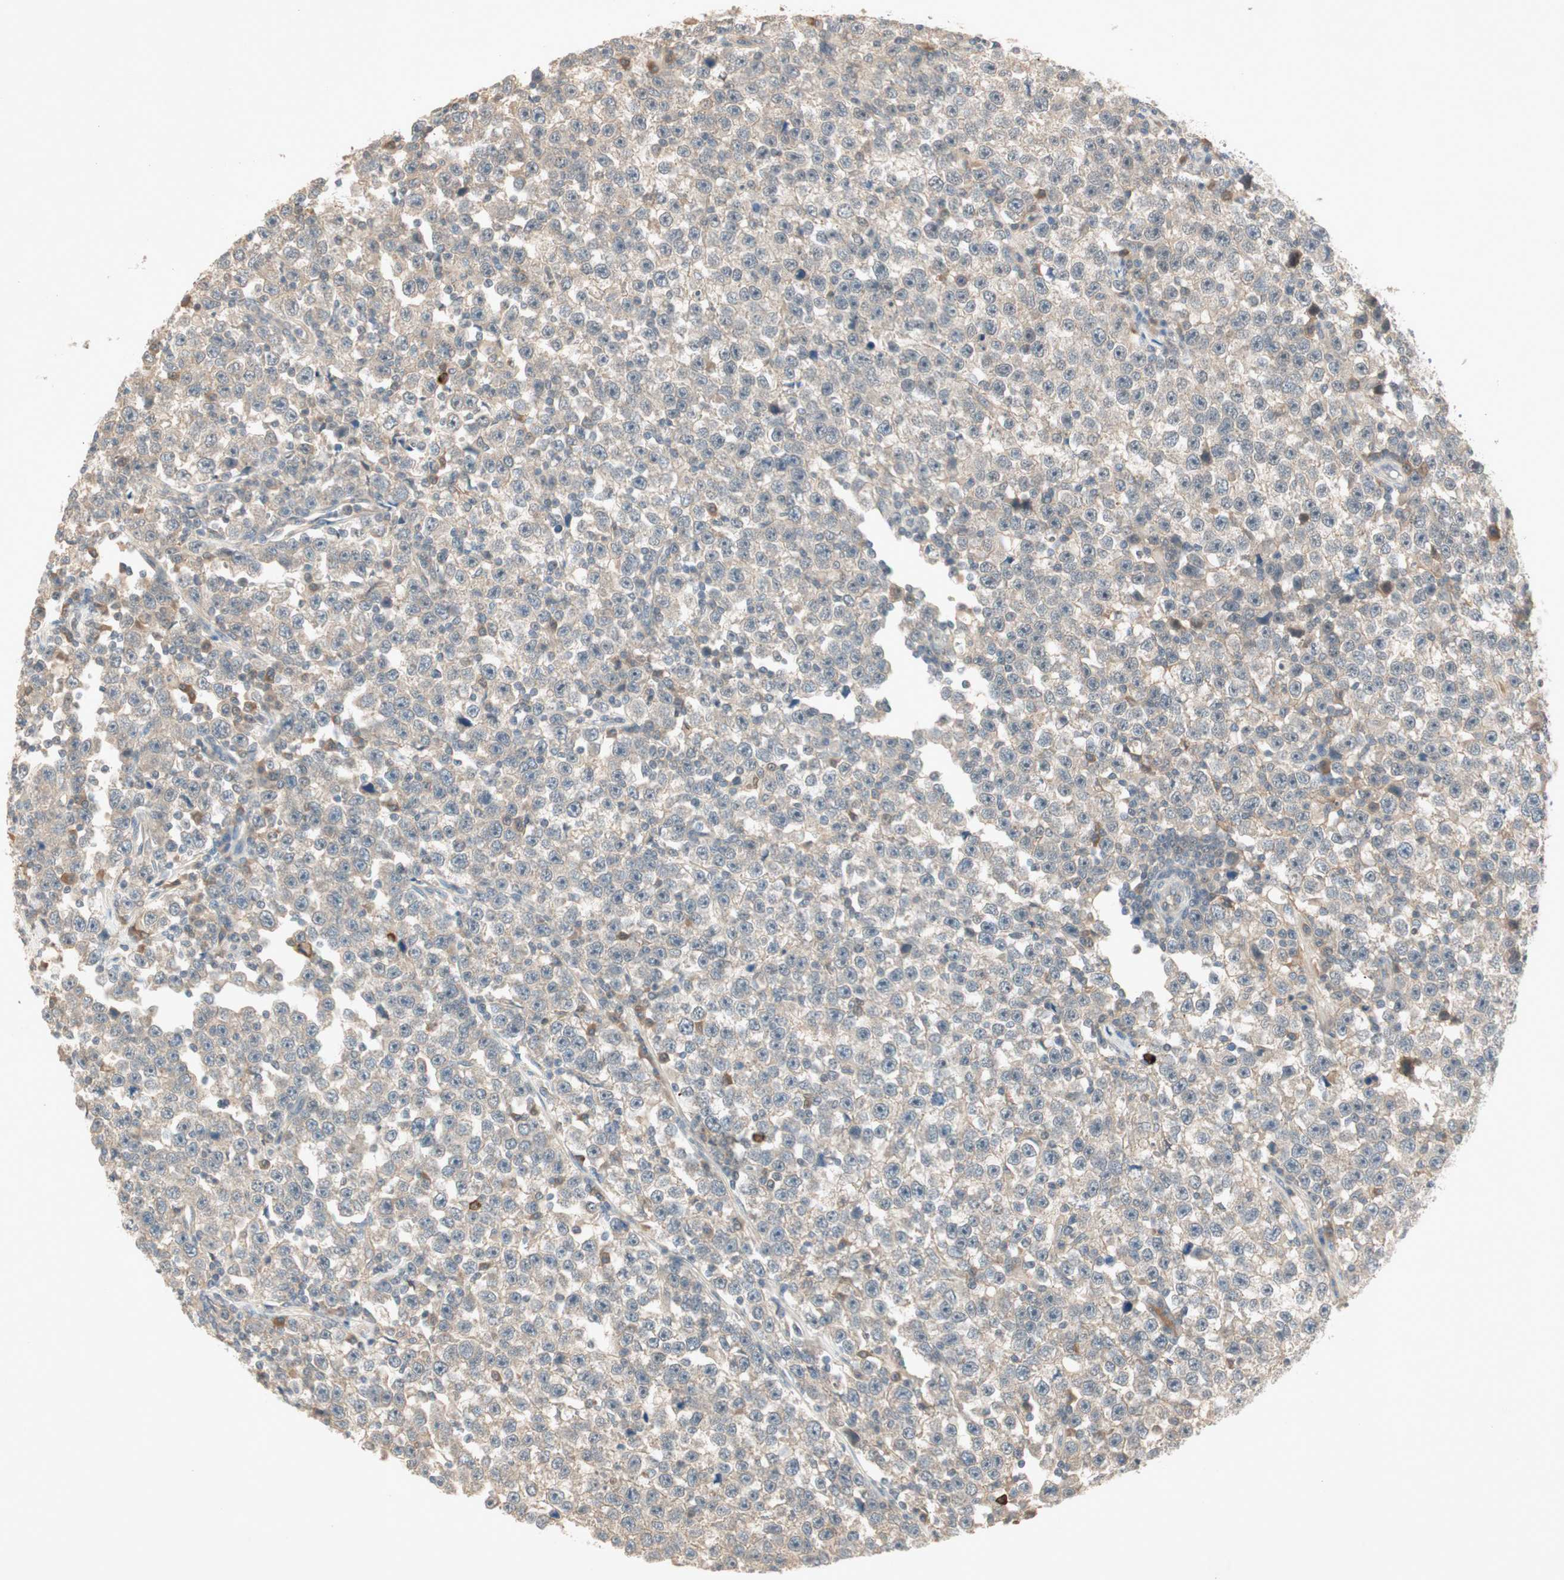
{"staining": {"intensity": "weak", "quantity": "<25%", "location": "cytoplasmic/membranous"}, "tissue": "testis cancer", "cell_type": "Tumor cells", "image_type": "cancer", "snomed": [{"axis": "morphology", "description": "Seminoma, NOS"}, {"axis": "topography", "description": "Testis"}], "caption": "Testis cancer (seminoma) was stained to show a protein in brown. There is no significant positivity in tumor cells.", "gene": "RNGTT", "patient": {"sex": "male", "age": 43}}